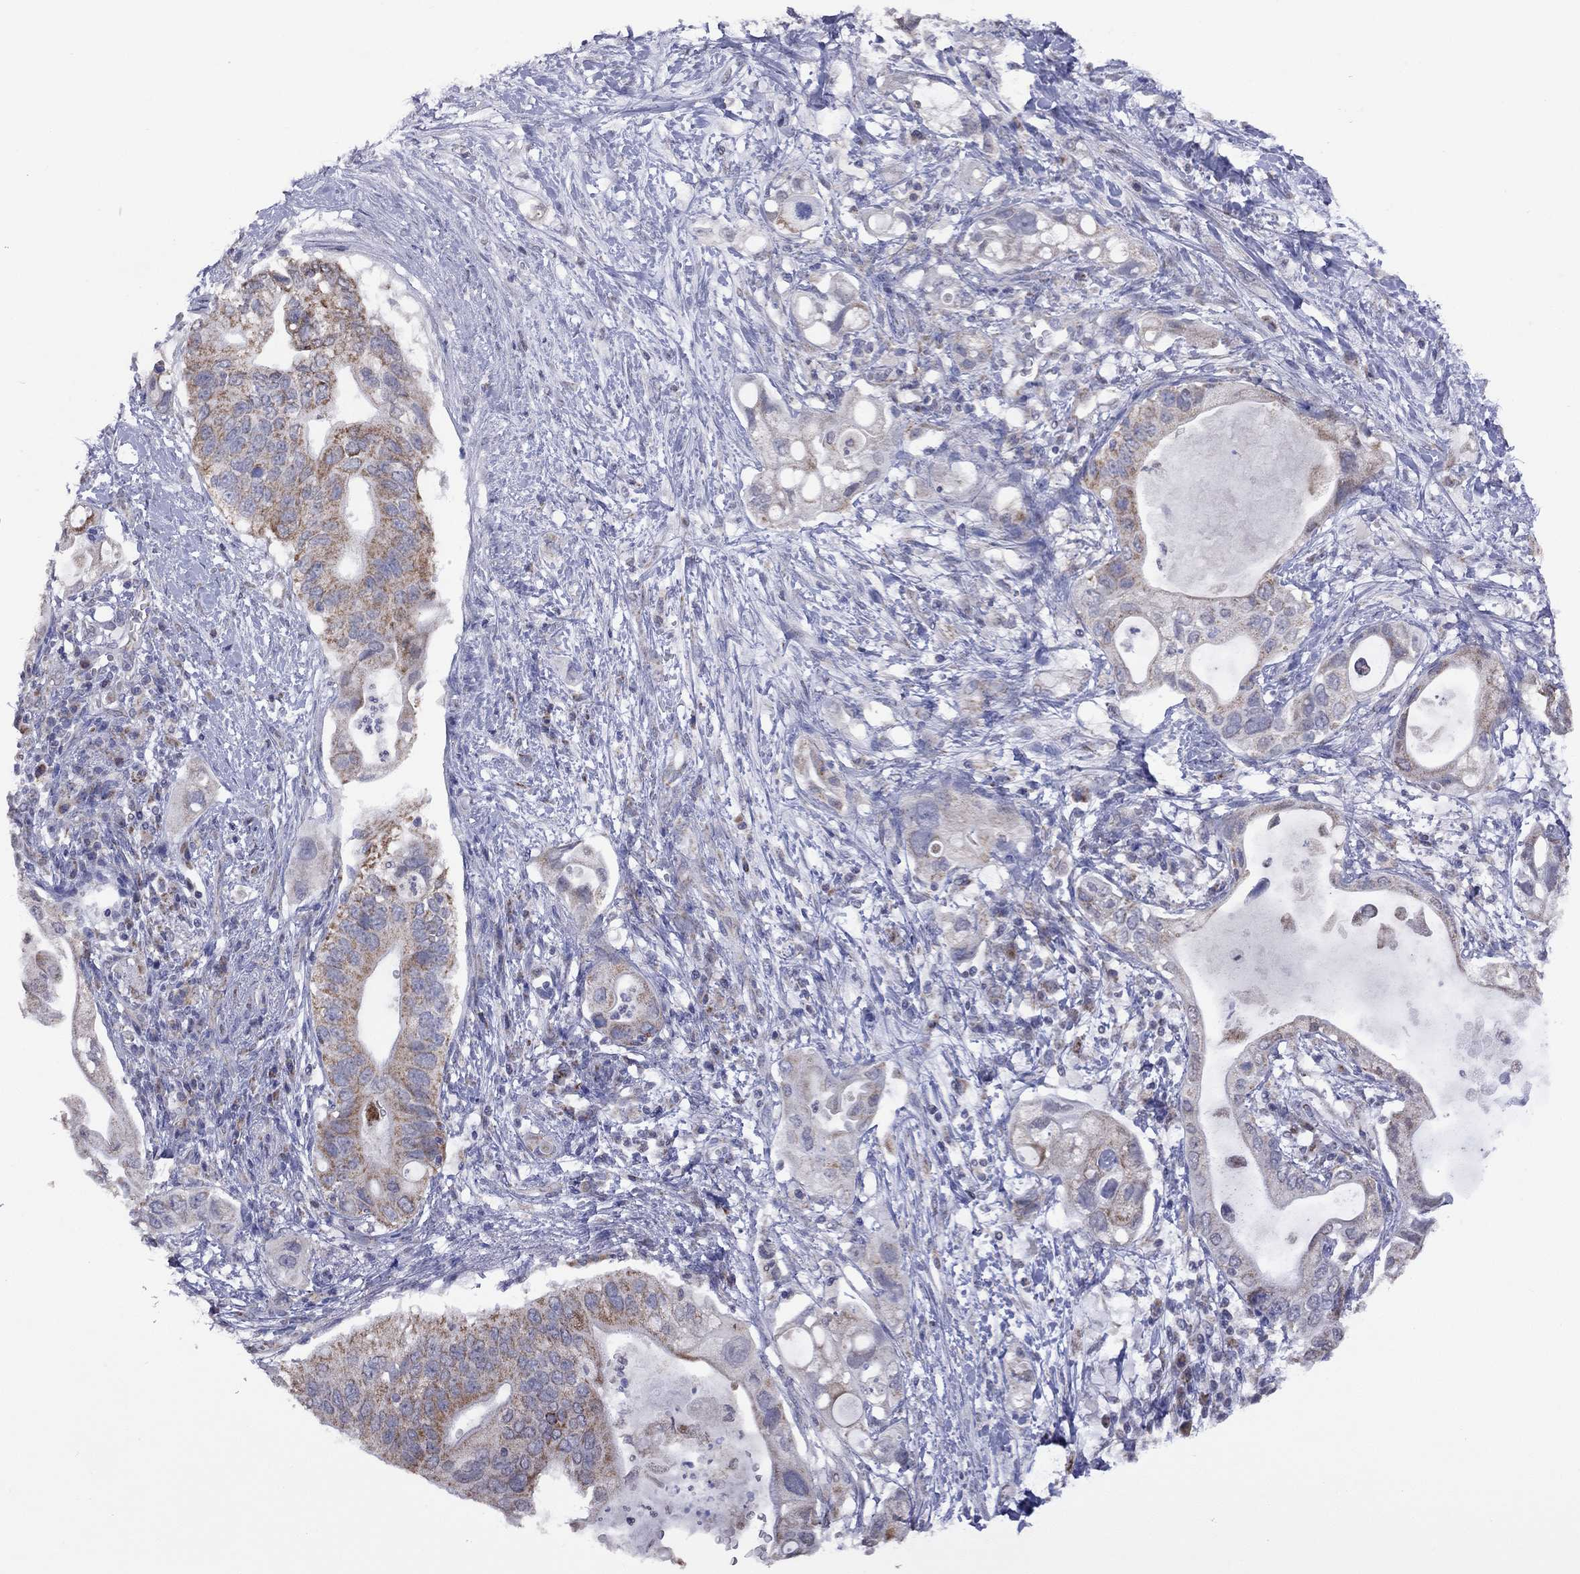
{"staining": {"intensity": "moderate", "quantity": "25%-75%", "location": "cytoplasmic/membranous"}, "tissue": "pancreatic cancer", "cell_type": "Tumor cells", "image_type": "cancer", "snomed": [{"axis": "morphology", "description": "Adenocarcinoma, NOS"}, {"axis": "topography", "description": "Pancreas"}], "caption": "Pancreatic cancer stained for a protein exhibits moderate cytoplasmic/membranous positivity in tumor cells.", "gene": "NDUFB1", "patient": {"sex": "female", "age": 72}}